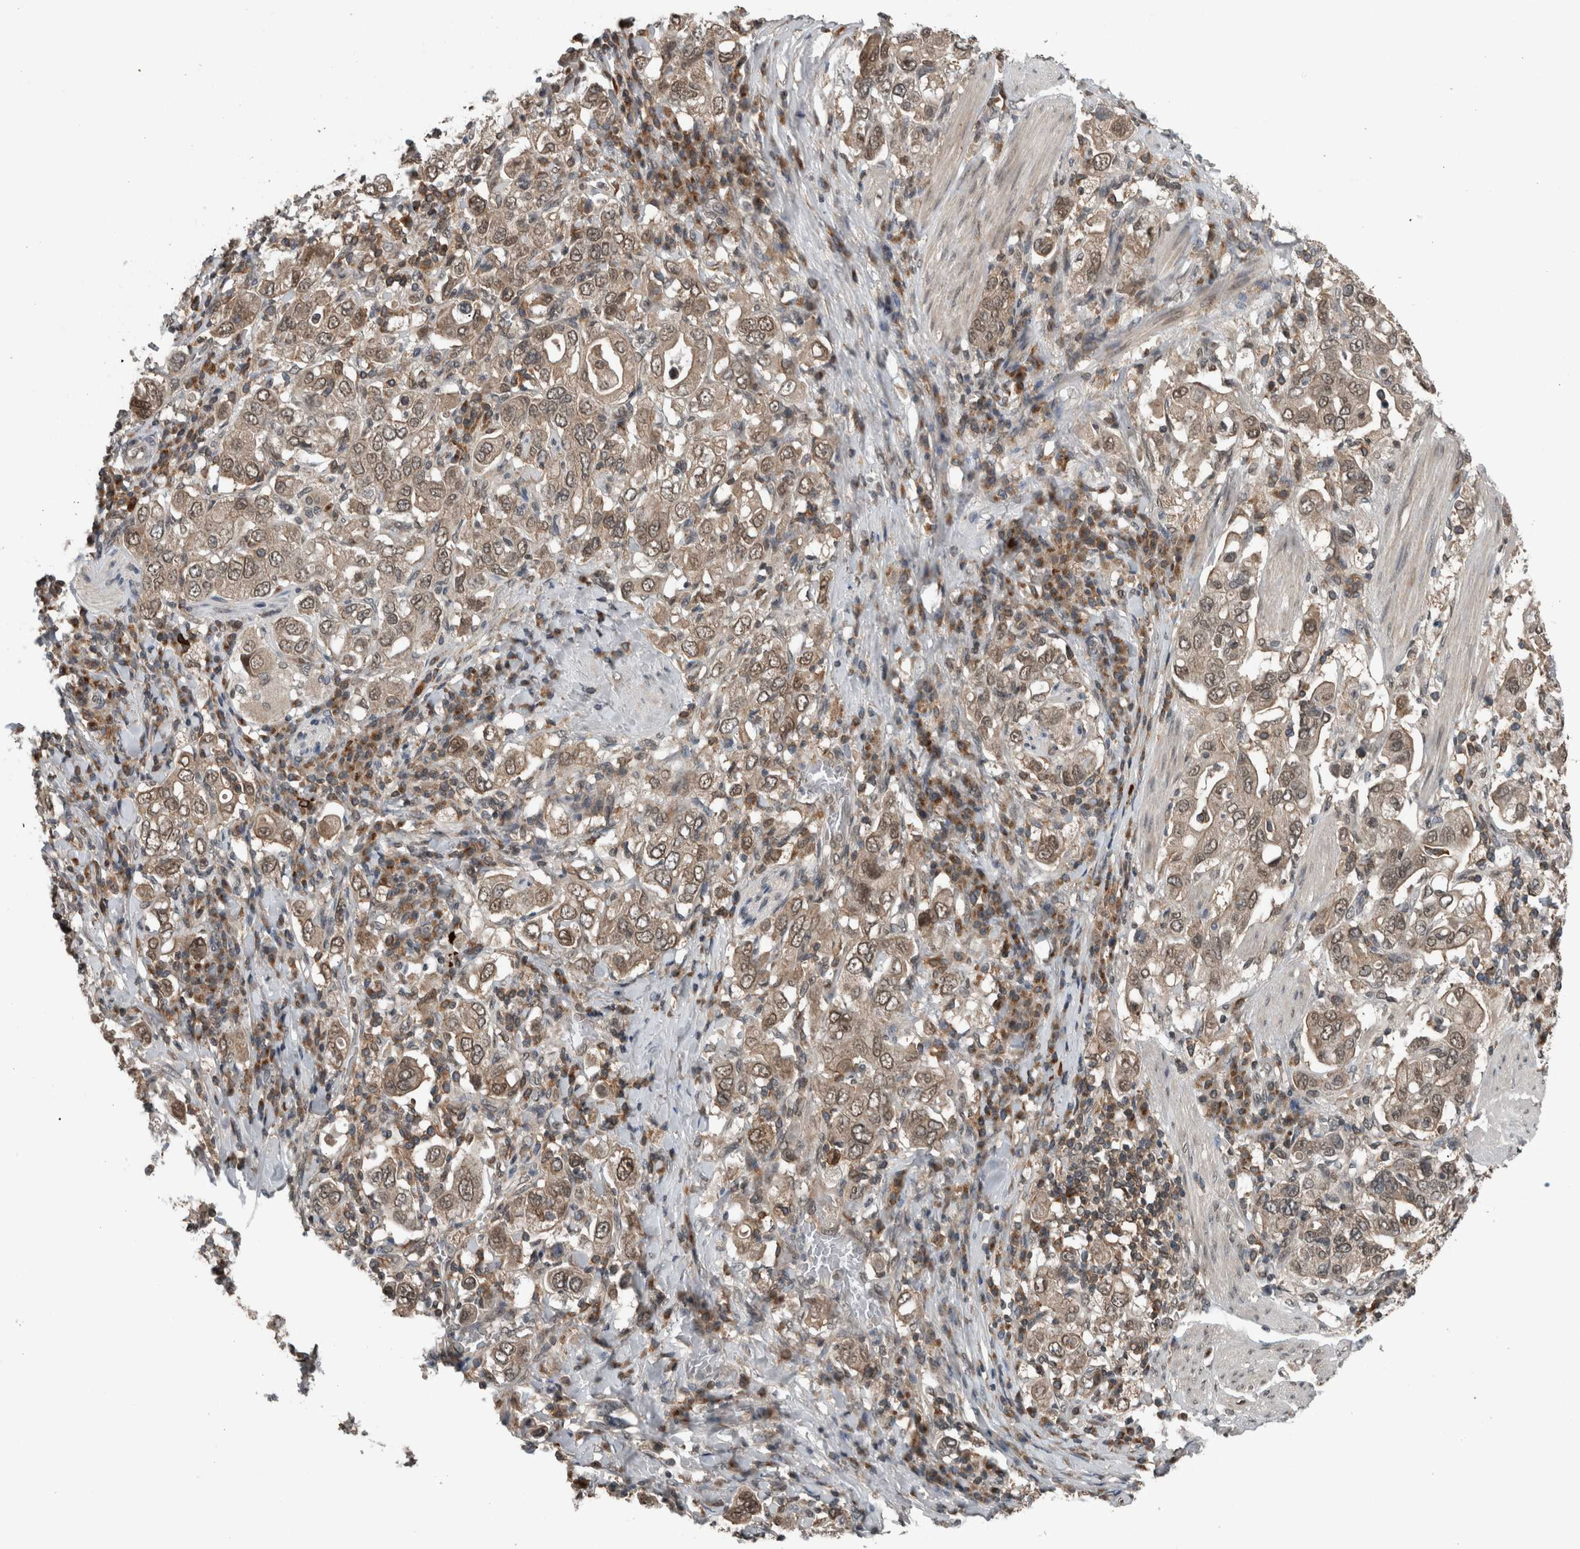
{"staining": {"intensity": "weak", "quantity": ">75%", "location": "cytoplasmic/membranous,nuclear"}, "tissue": "stomach cancer", "cell_type": "Tumor cells", "image_type": "cancer", "snomed": [{"axis": "morphology", "description": "Adenocarcinoma, NOS"}, {"axis": "topography", "description": "Stomach, upper"}], "caption": "Protein expression analysis of stomach cancer (adenocarcinoma) demonstrates weak cytoplasmic/membranous and nuclear staining in about >75% of tumor cells. The staining was performed using DAB (3,3'-diaminobenzidine) to visualize the protein expression in brown, while the nuclei were stained in blue with hematoxylin (Magnification: 20x).", "gene": "SPAG7", "patient": {"sex": "male", "age": 62}}